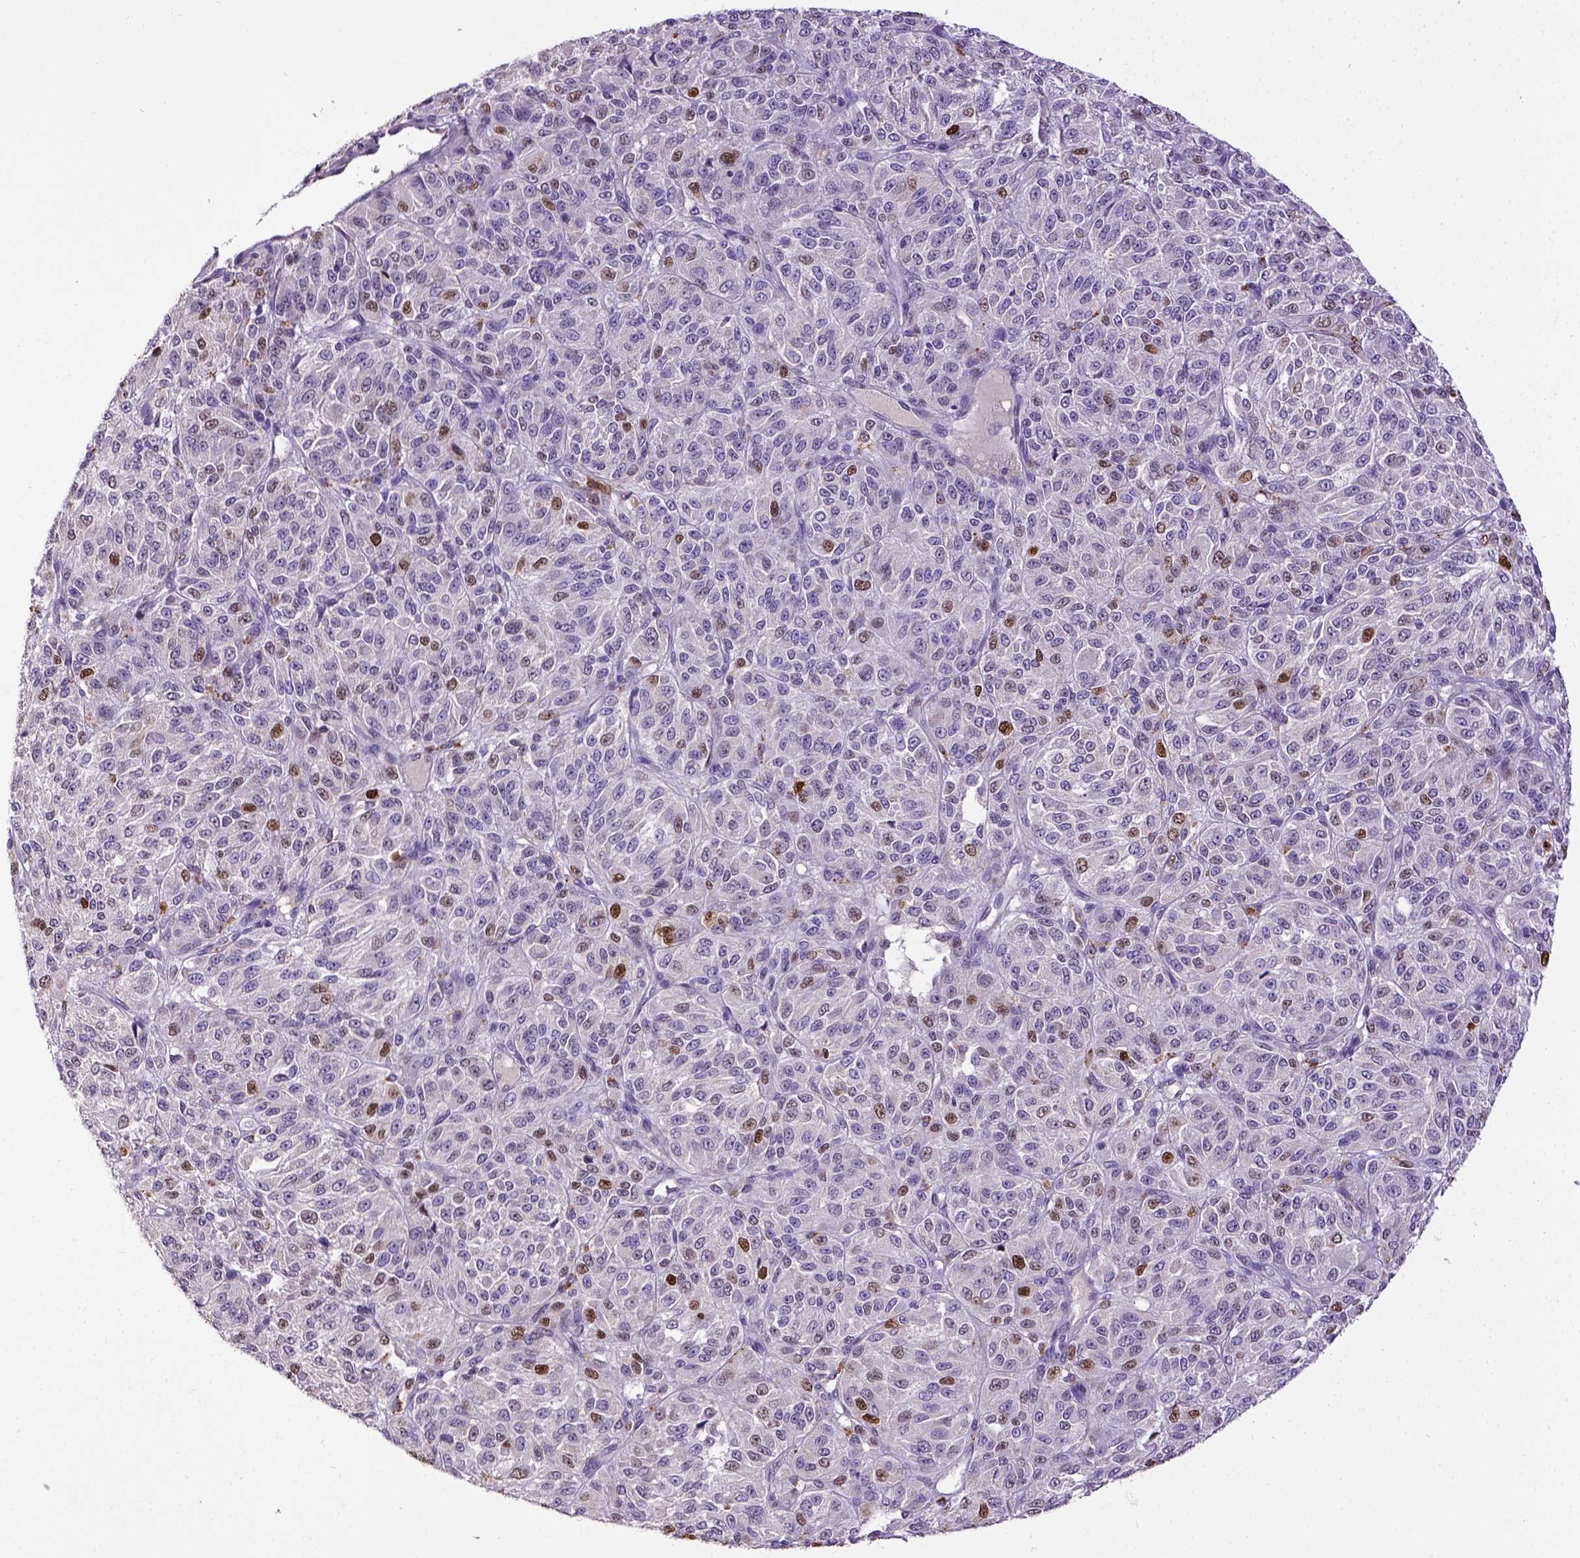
{"staining": {"intensity": "moderate", "quantity": "<25%", "location": "nuclear"}, "tissue": "melanoma", "cell_type": "Tumor cells", "image_type": "cancer", "snomed": [{"axis": "morphology", "description": "Malignant melanoma, Metastatic site"}, {"axis": "topography", "description": "Brain"}], "caption": "Immunohistochemical staining of melanoma displays low levels of moderate nuclear protein staining in about <25% of tumor cells. (Stains: DAB (3,3'-diaminobenzidine) in brown, nuclei in blue, Microscopy: brightfield microscopy at high magnification).", "gene": "CDKN1A", "patient": {"sex": "female", "age": 56}}